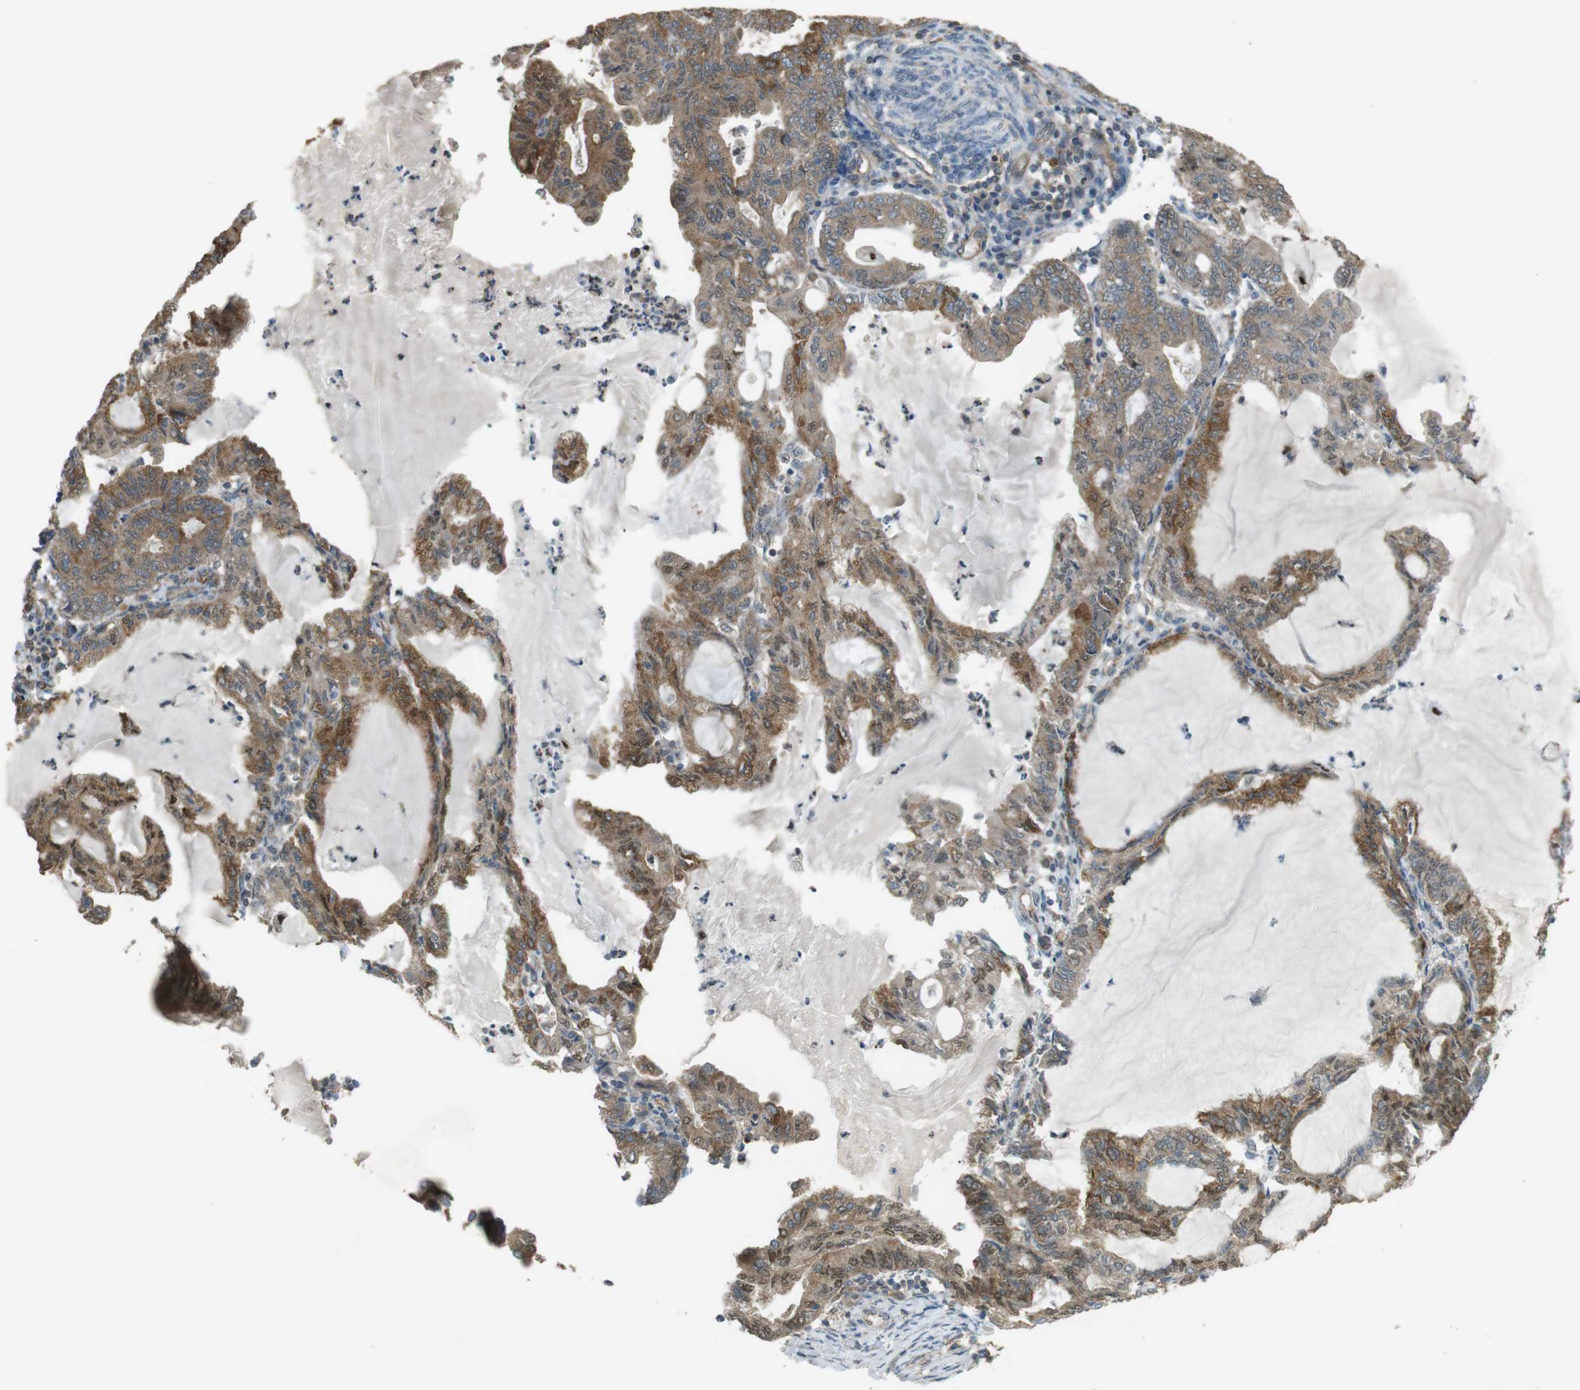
{"staining": {"intensity": "moderate", "quantity": ">75%", "location": "cytoplasmic/membranous"}, "tissue": "endometrial cancer", "cell_type": "Tumor cells", "image_type": "cancer", "snomed": [{"axis": "morphology", "description": "Adenocarcinoma, NOS"}, {"axis": "topography", "description": "Endometrium"}], "caption": "This image displays IHC staining of human adenocarcinoma (endometrial), with medium moderate cytoplasmic/membranous expression in about >75% of tumor cells.", "gene": "ZDHHC20", "patient": {"sex": "female", "age": 86}}